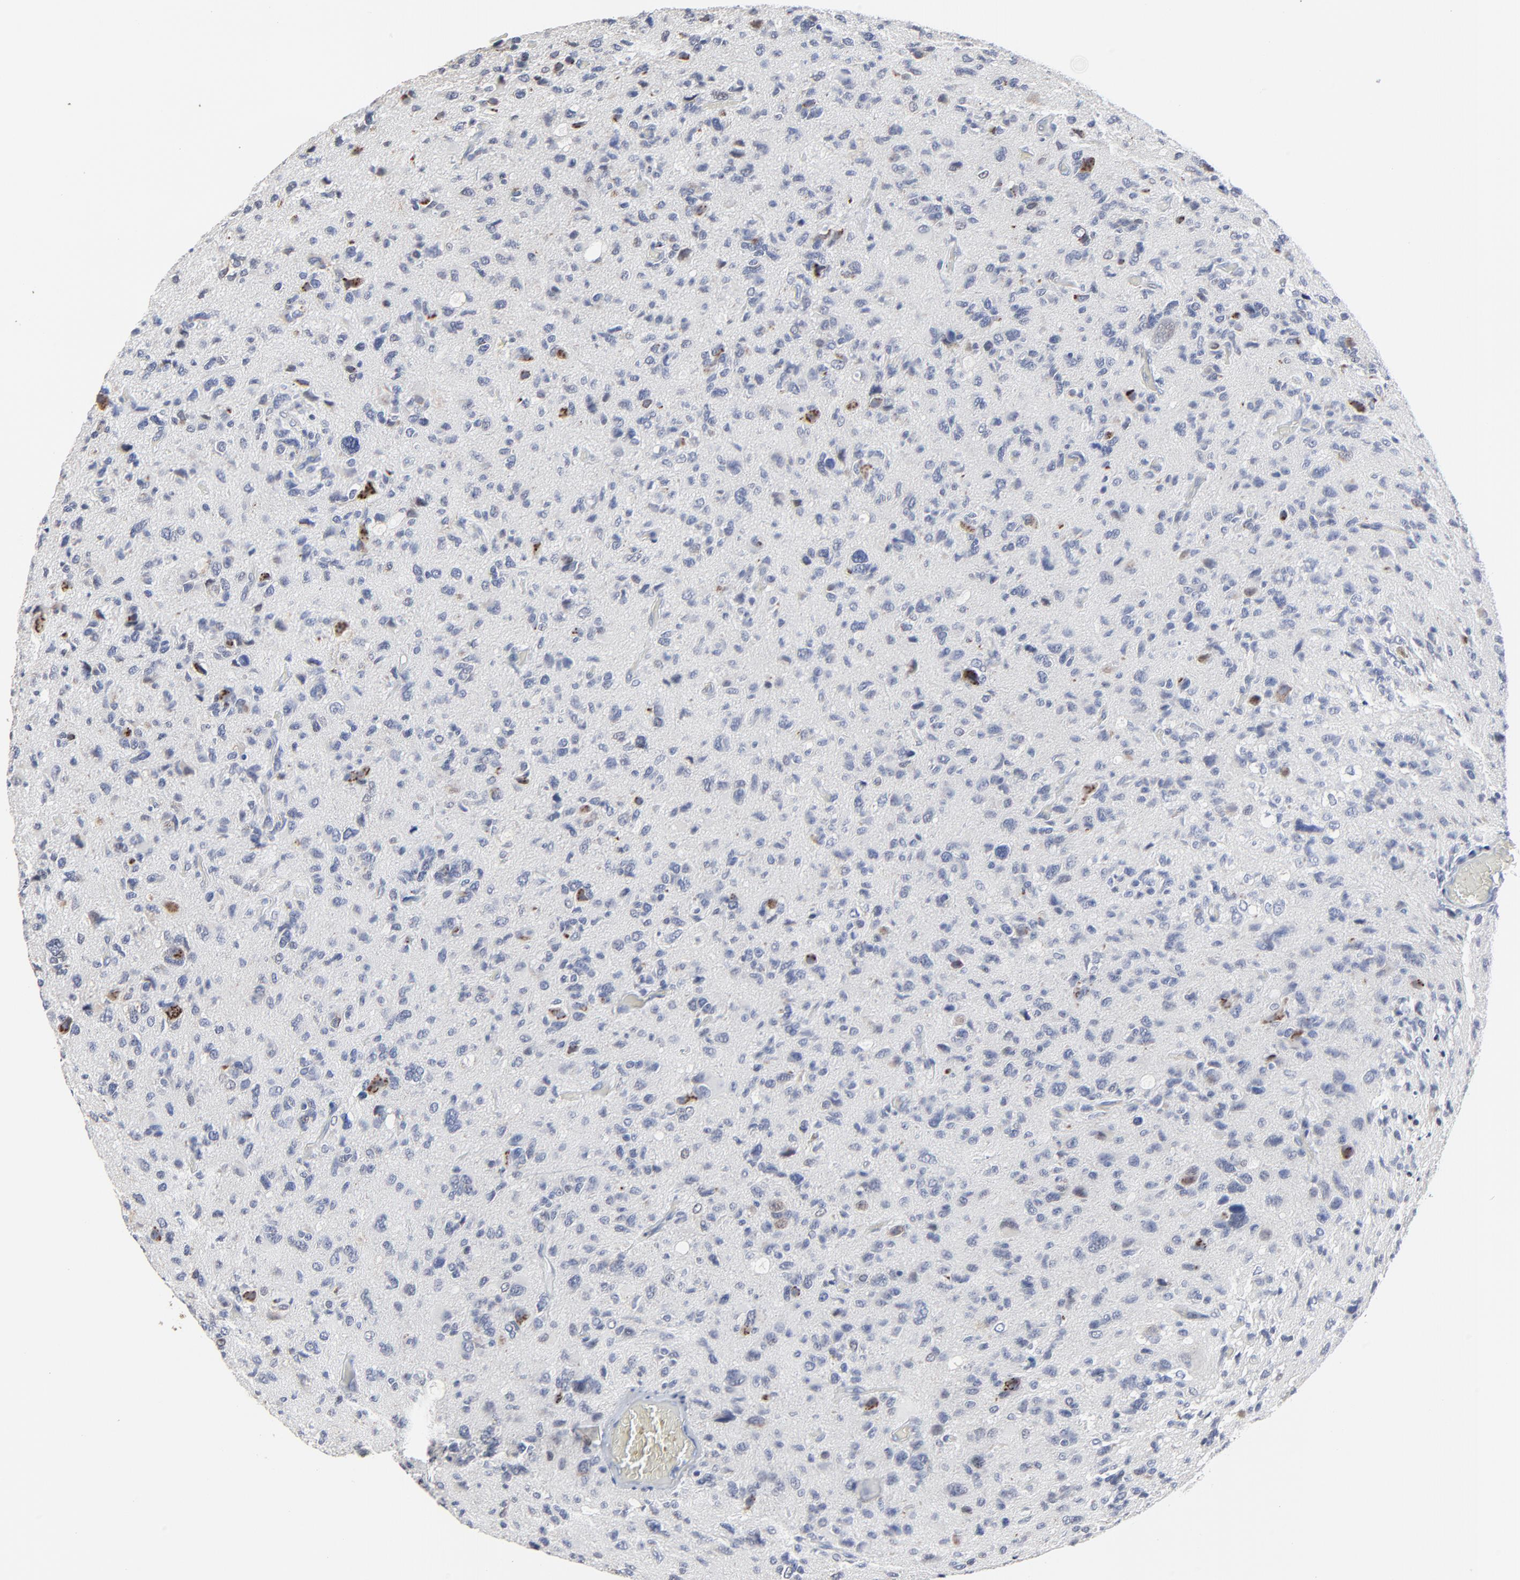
{"staining": {"intensity": "weak", "quantity": "<25%", "location": "nuclear"}, "tissue": "glioma", "cell_type": "Tumor cells", "image_type": "cancer", "snomed": [{"axis": "morphology", "description": "Glioma, malignant, High grade"}, {"axis": "topography", "description": "Brain"}], "caption": "IHC of human glioma displays no staining in tumor cells. (IHC, brightfield microscopy, high magnification).", "gene": "LNX1", "patient": {"sex": "male", "age": 69}}